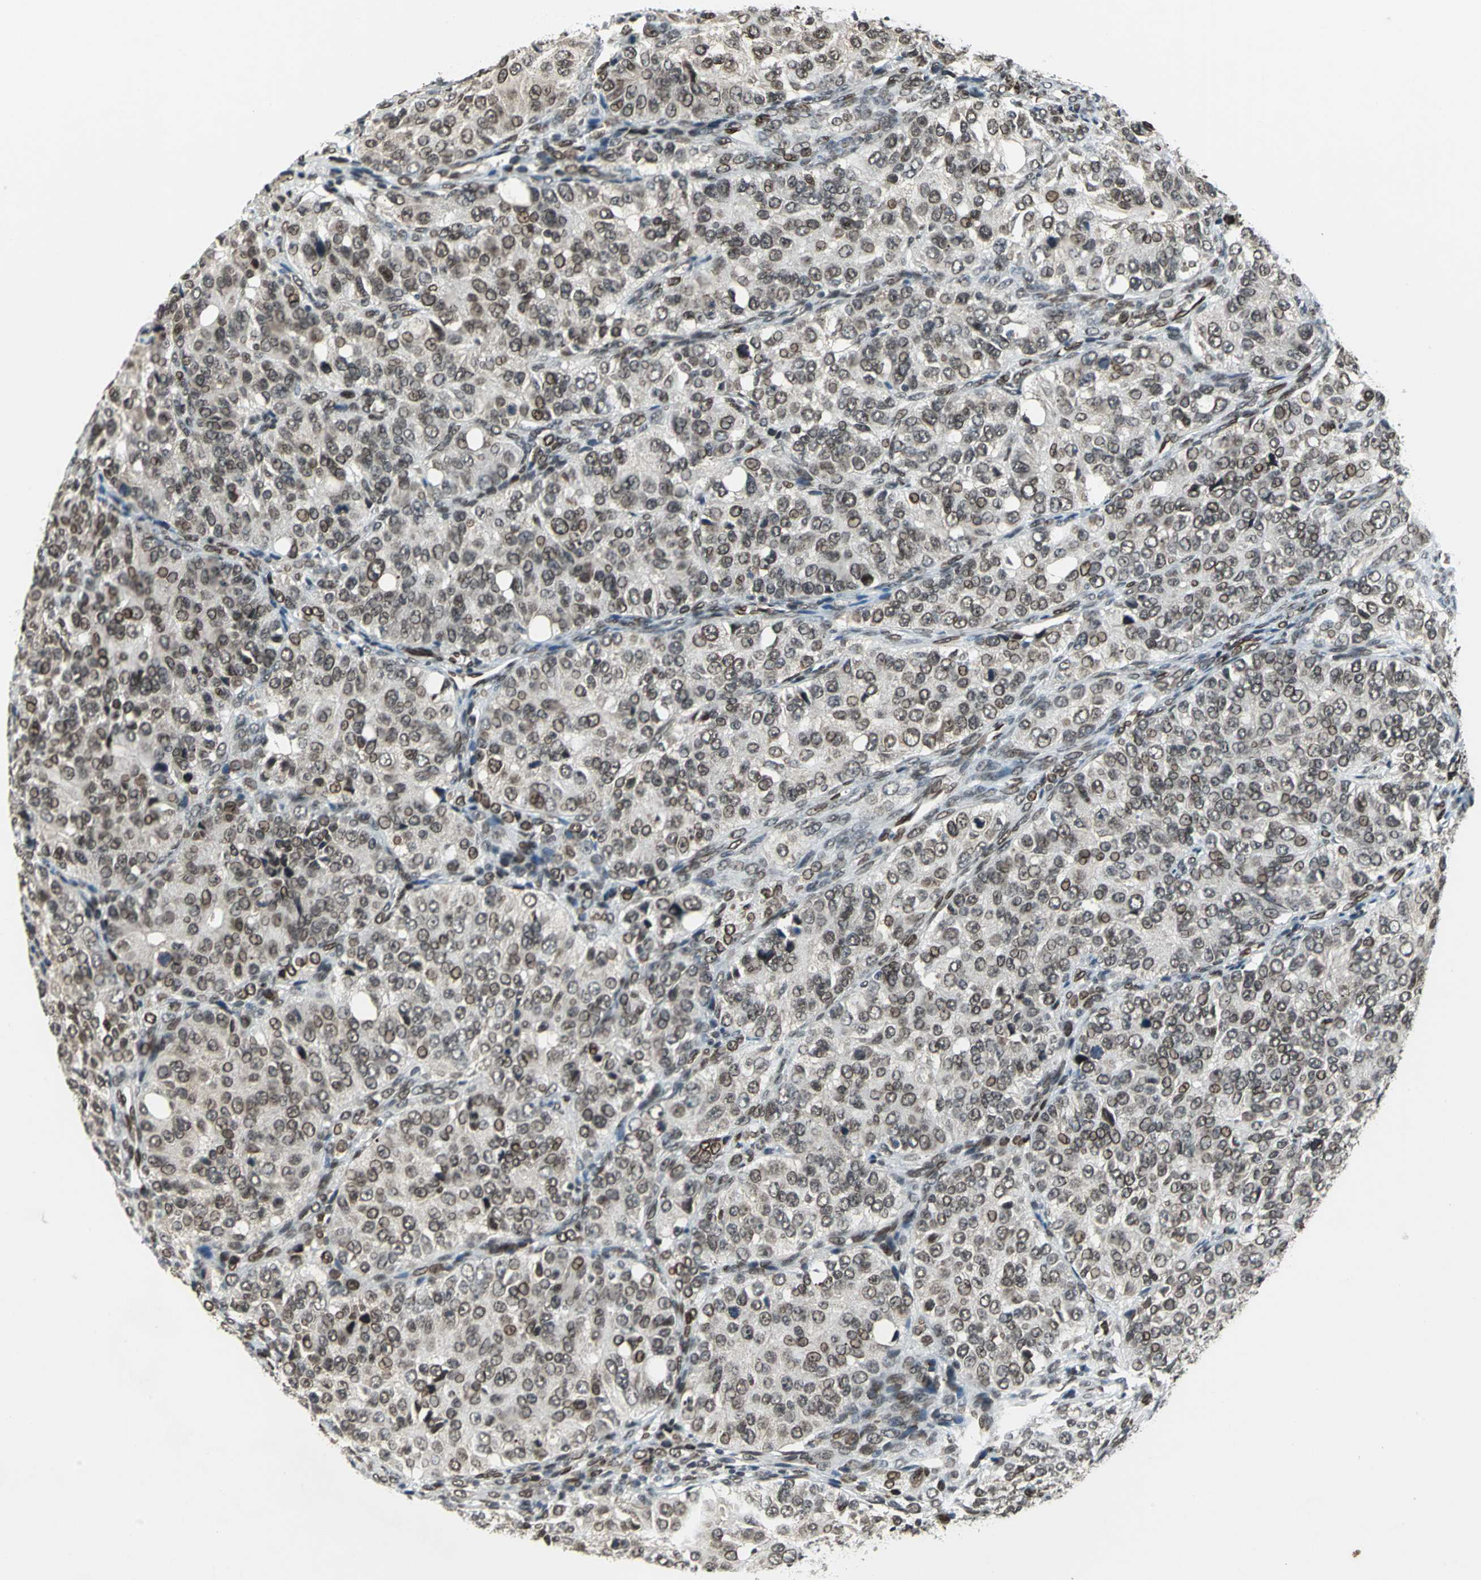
{"staining": {"intensity": "moderate", "quantity": ">75%", "location": "cytoplasmic/membranous,nuclear"}, "tissue": "ovarian cancer", "cell_type": "Tumor cells", "image_type": "cancer", "snomed": [{"axis": "morphology", "description": "Carcinoma, endometroid"}, {"axis": "topography", "description": "Ovary"}], "caption": "IHC micrograph of neoplastic tissue: human ovarian endometroid carcinoma stained using immunohistochemistry exhibits medium levels of moderate protein expression localized specifically in the cytoplasmic/membranous and nuclear of tumor cells, appearing as a cytoplasmic/membranous and nuclear brown color.", "gene": "ISY1", "patient": {"sex": "female", "age": 51}}